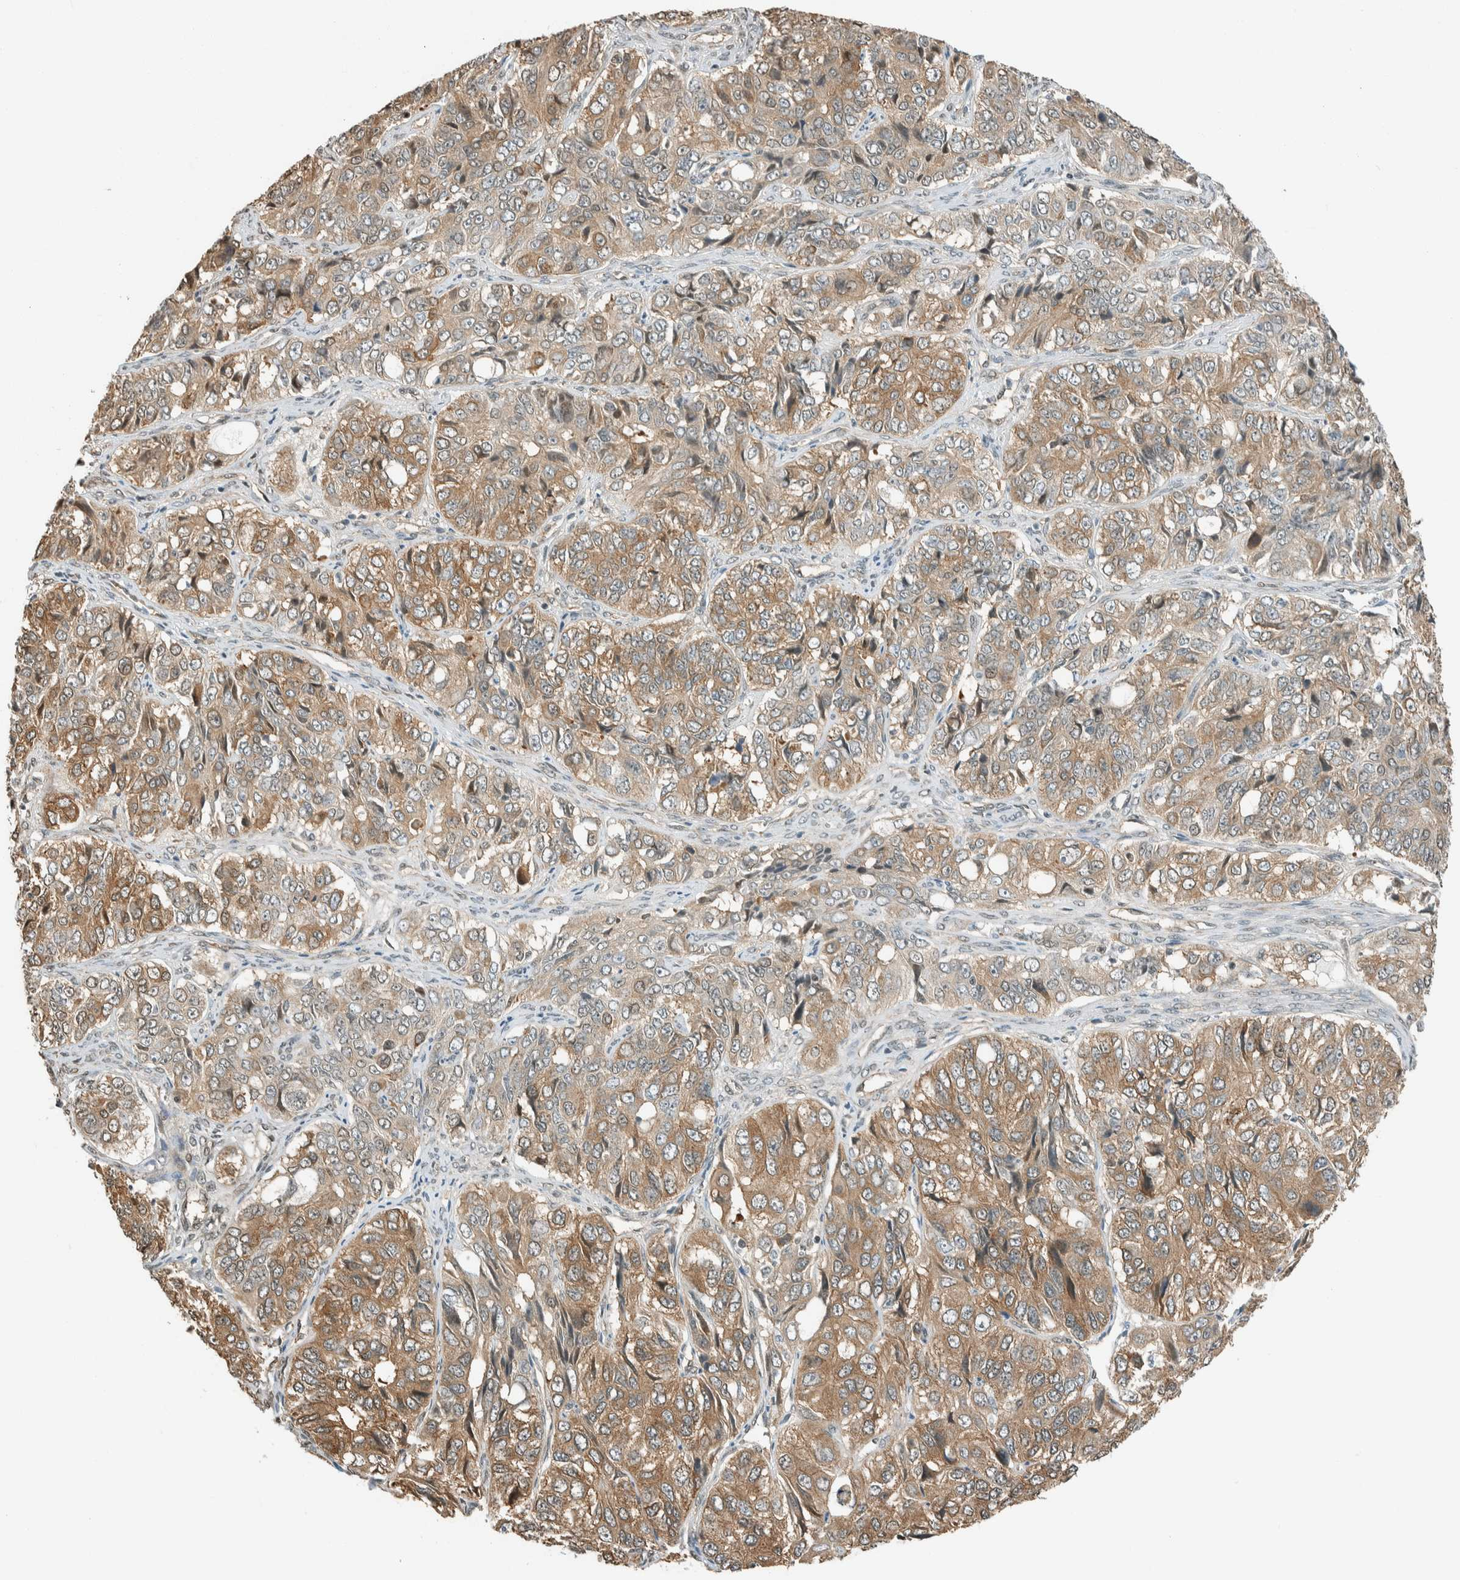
{"staining": {"intensity": "moderate", "quantity": ">75%", "location": "cytoplasmic/membranous"}, "tissue": "ovarian cancer", "cell_type": "Tumor cells", "image_type": "cancer", "snomed": [{"axis": "morphology", "description": "Carcinoma, endometroid"}, {"axis": "topography", "description": "Ovary"}], "caption": "Ovarian cancer tissue displays moderate cytoplasmic/membranous expression in approximately >75% of tumor cells, visualized by immunohistochemistry.", "gene": "NIBAN2", "patient": {"sex": "female", "age": 51}}